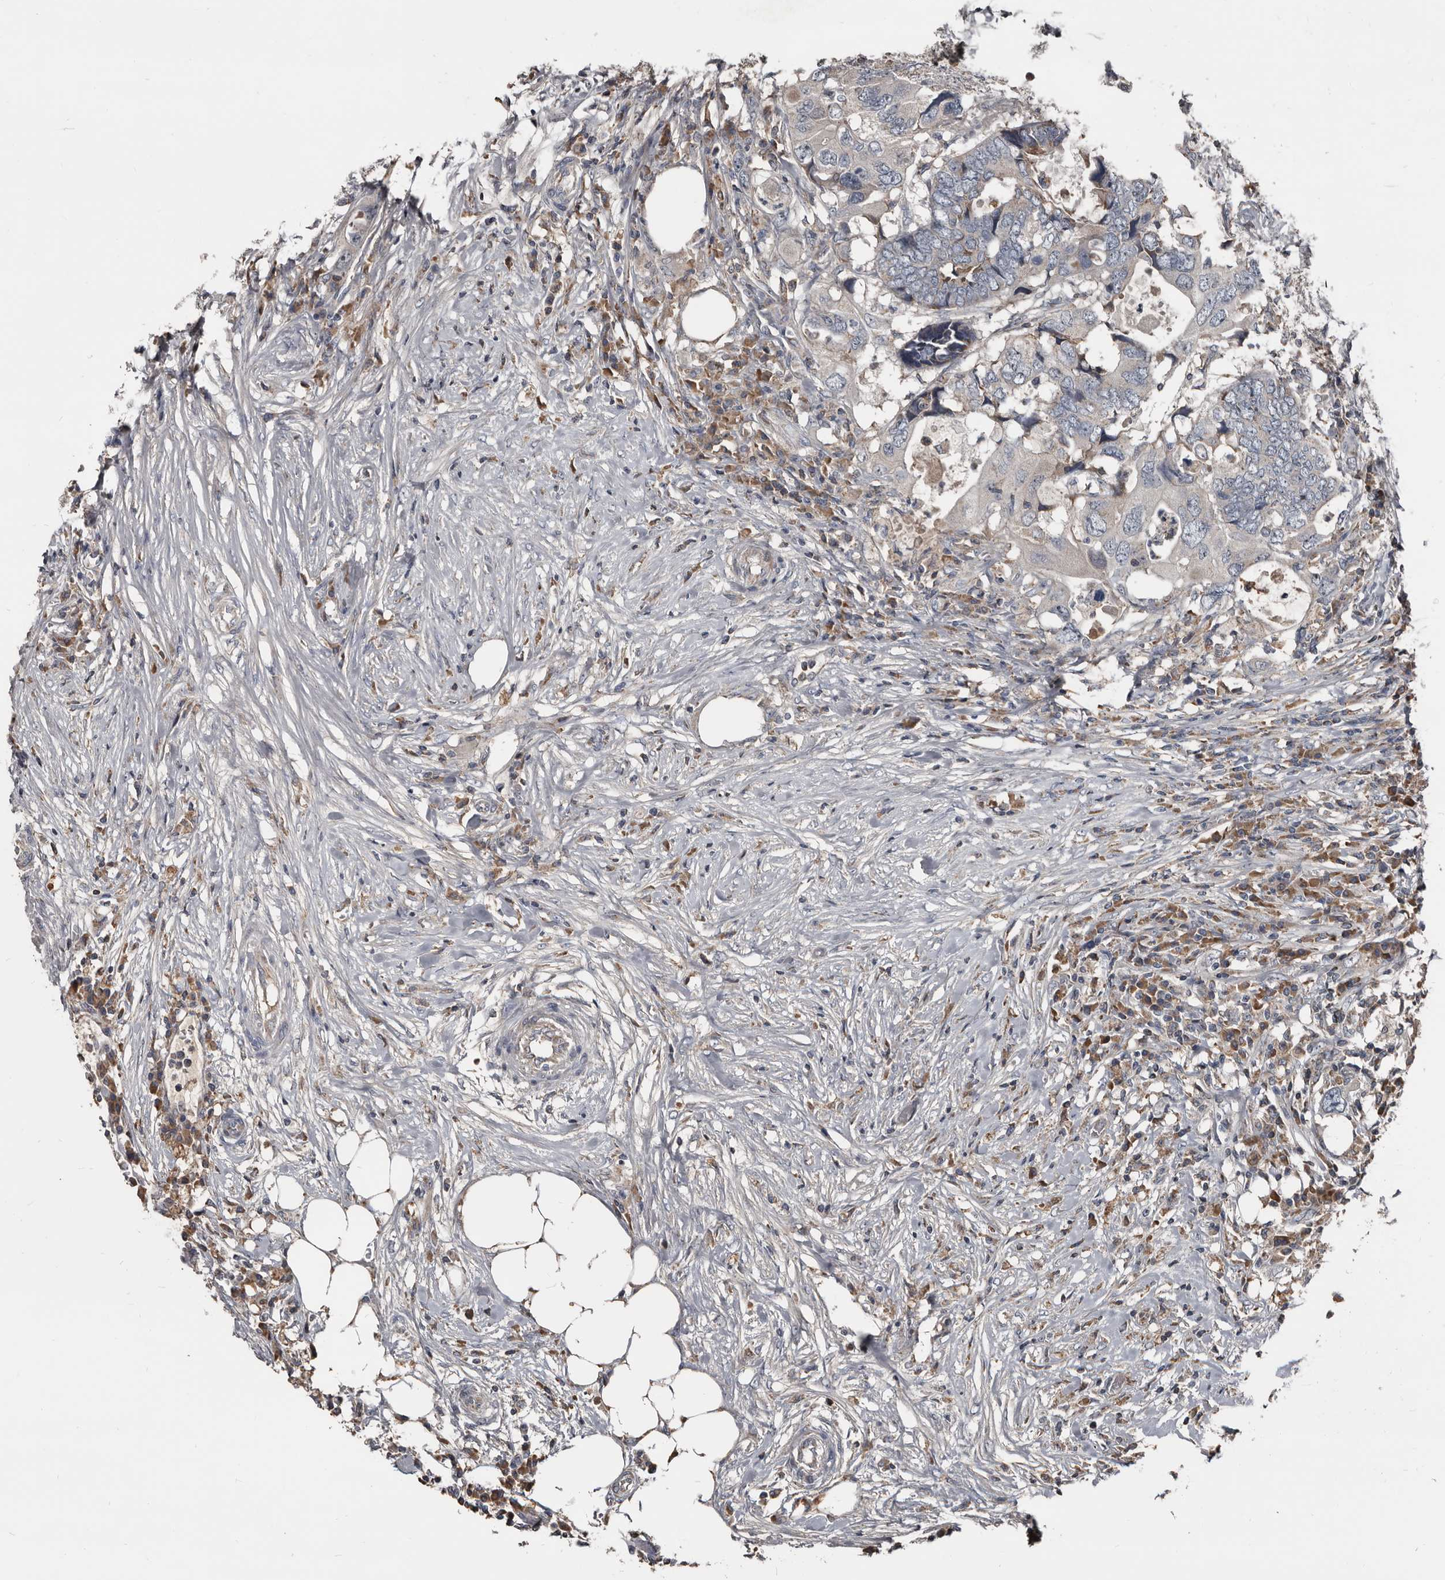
{"staining": {"intensity": "negative", "quantity": "none", "location": "none"}, "tissue": "colorectal cancer", "cell_type": "Tumor cells", "image_type": "cancer", "snomed": [{"axis": "morphology", "description": "Adenocarcinoma, NOS"}, {"axis": "topography", "description": "Colon"}], "caption": "Tumor cells show no significant staining in colorectal adenocarcinoma.", "gene": "GREB1", "patient": {"sex": "male", "age": 71}}